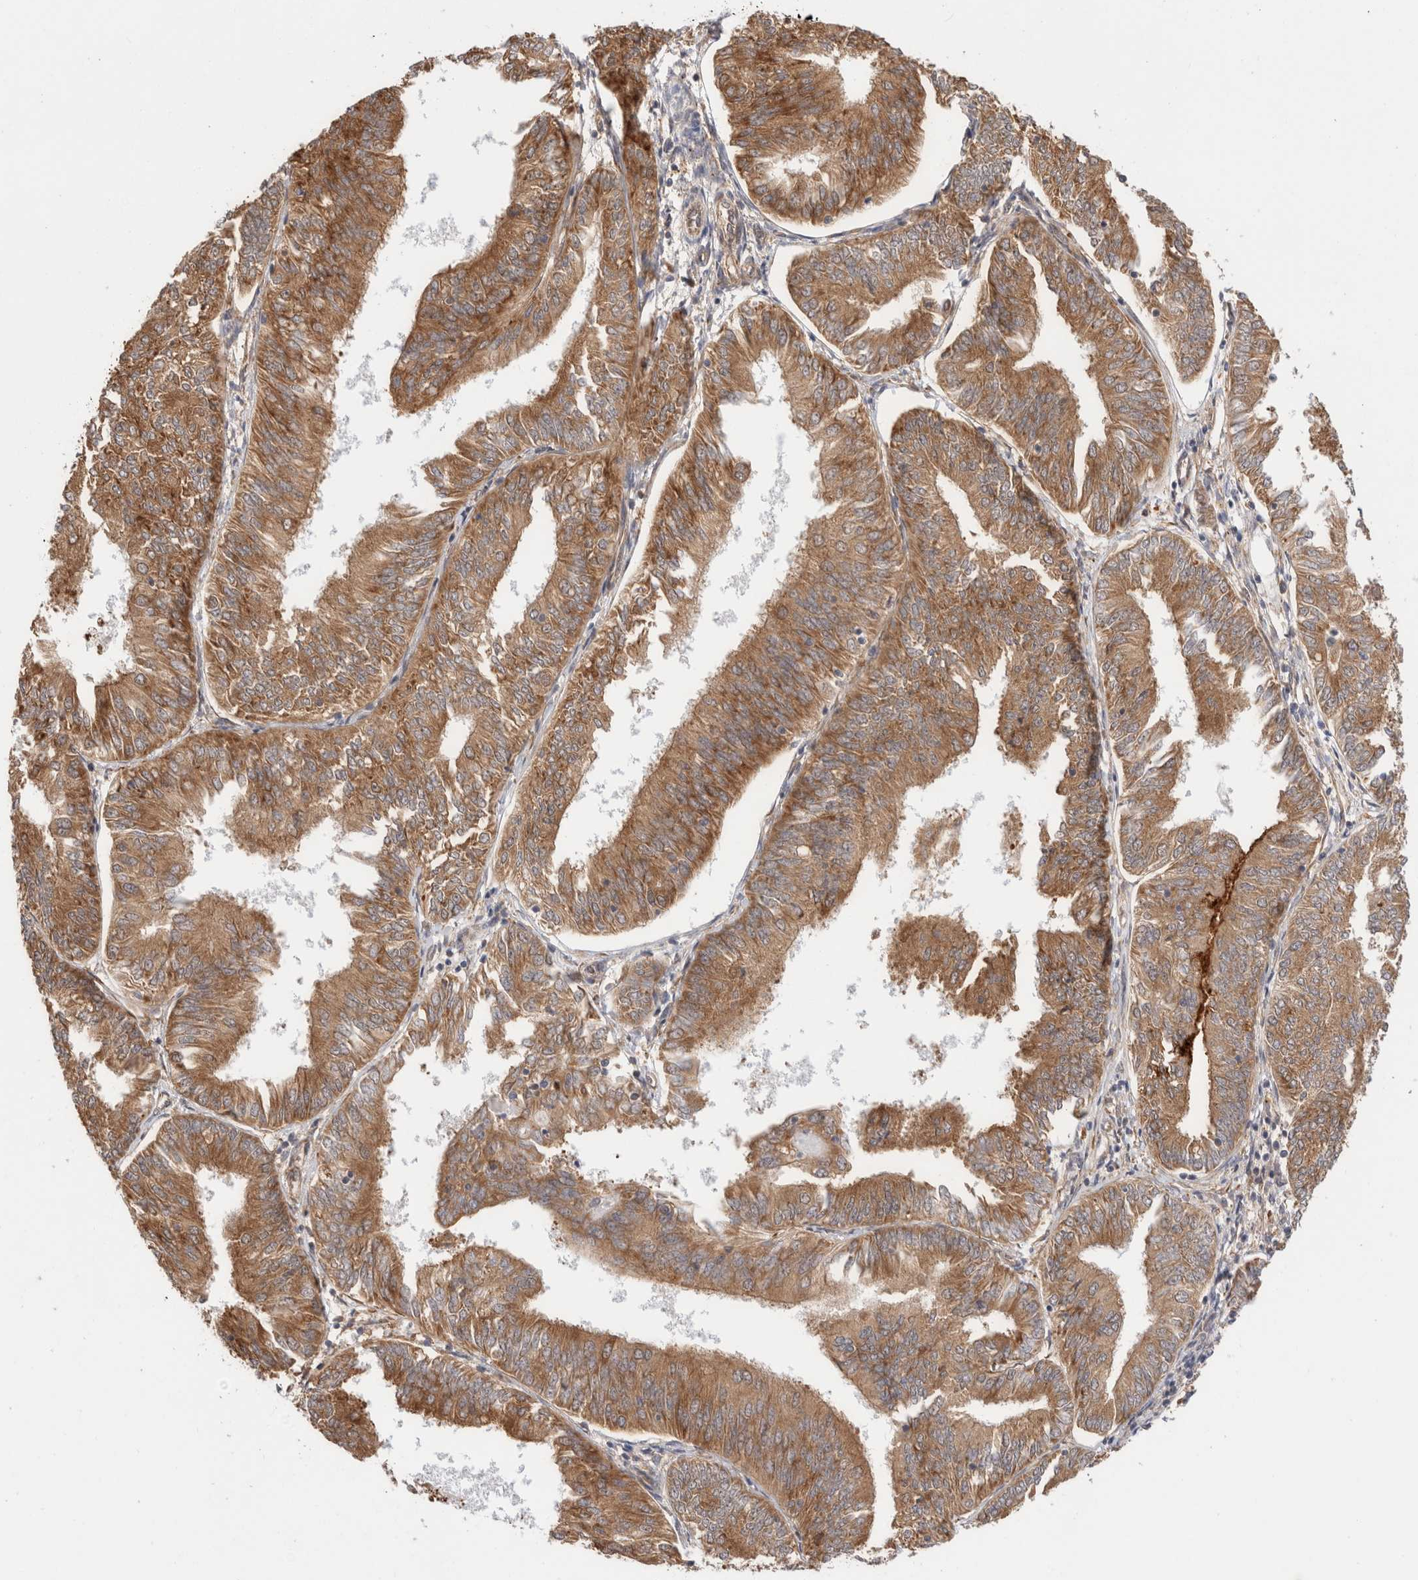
{"staining": {"intensity": "moderate", "quantity": ">75%", "location": "cytoplasmic/membranous"}, "tissue": "endometrial cancer", "cell_type": "Tumor cells", "image_type": "cancer", "snomed": [{"axis": "morphology", "description": "Adenocarcinoma, NOS"}, {"axis": "topography", "description": "Endometrium"}], "caption": "Moderate cytoplasmic/membranous staining is appreciated in approximately >75% of tumor cells in endometrial adenocarcinoma.", "gene": "ACTL9", "patient": {"sex": "female", "age": 58}}